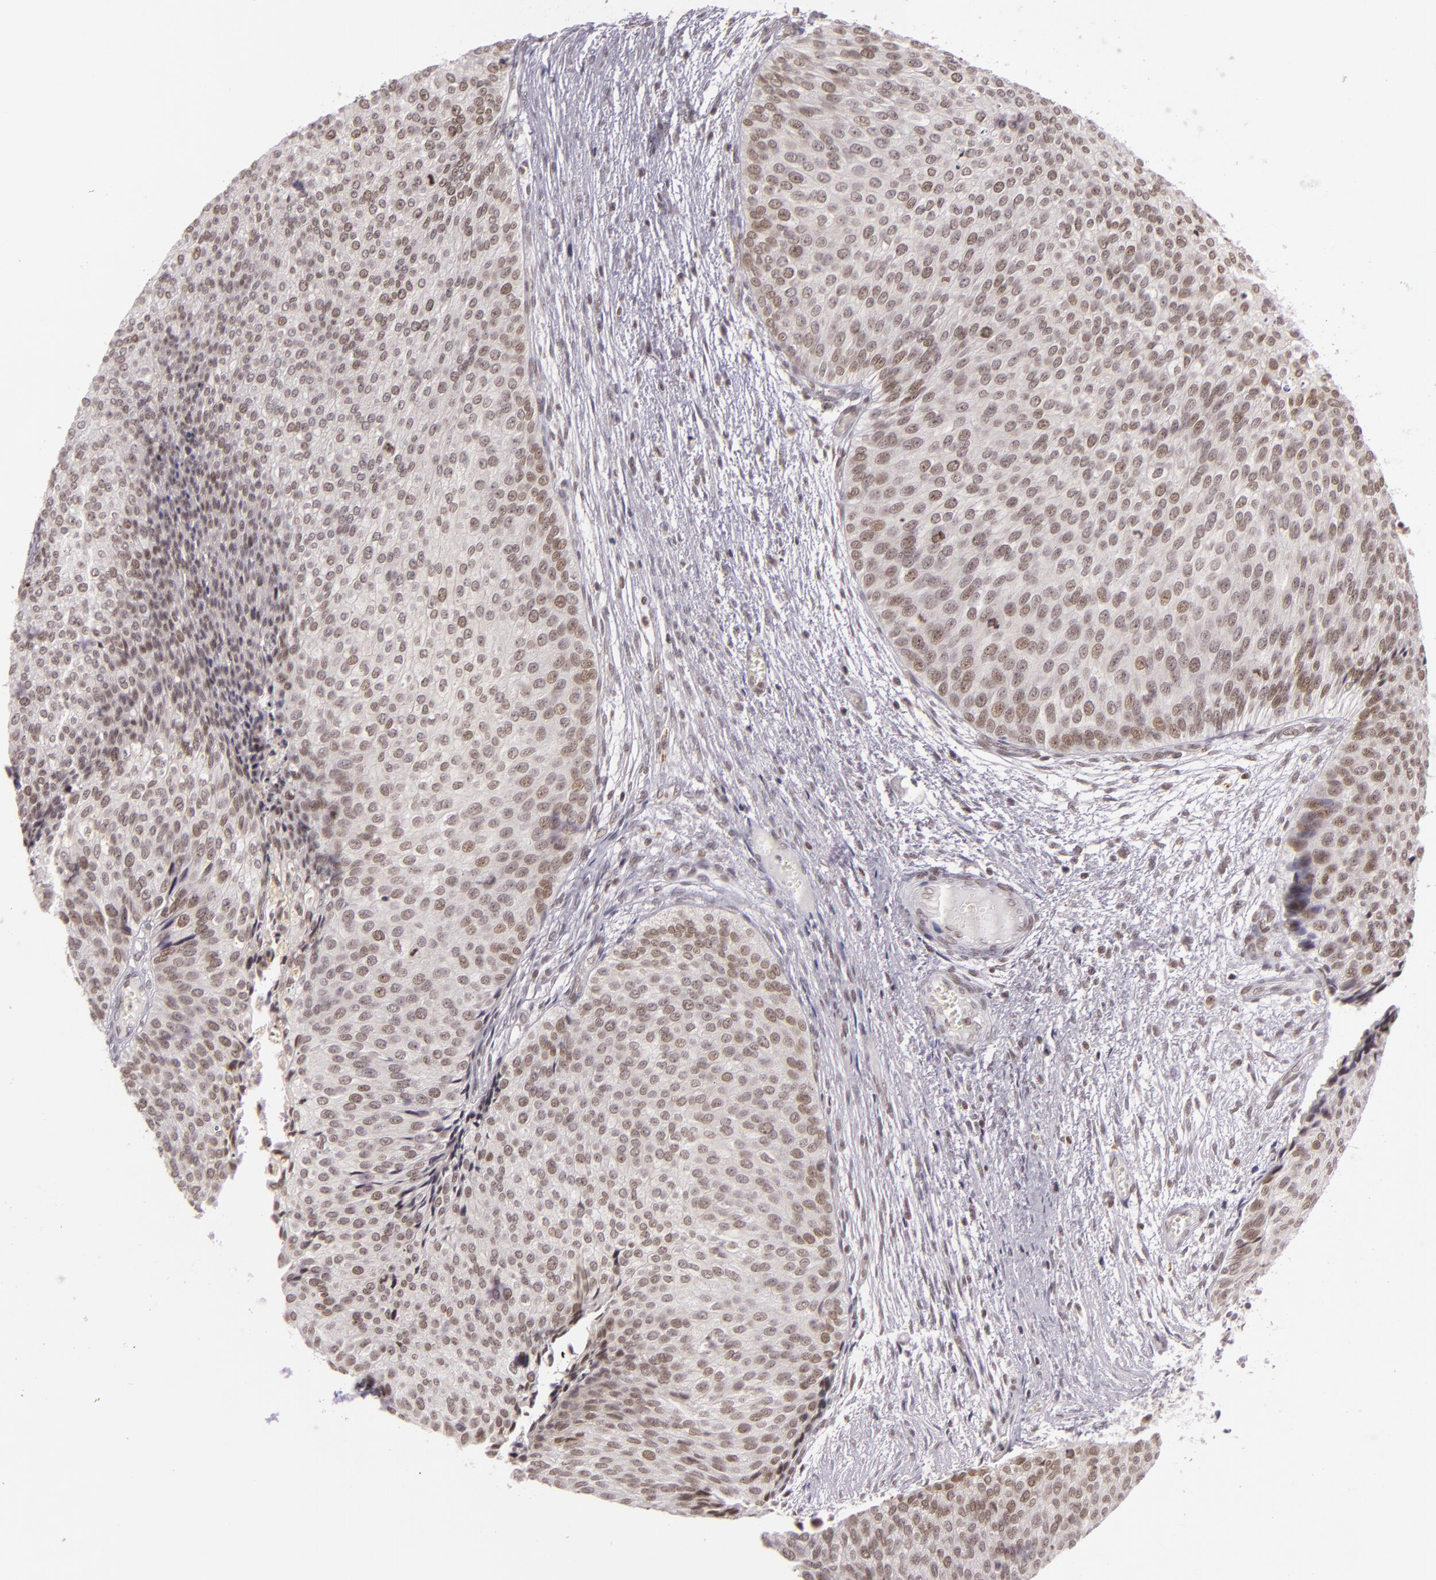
{"staining": {"intensity": "moderate", "quantity": ">75%", "location": "nuclear"}, "tissue": "urothelial cancer", "cell_type": "Tumor cells", "image_type": "cancer", "snomed": [{"axis": "morphology", "description": "Urothelial carcinoma, Low grade"}, {"axis": "topography", "description": "Urinary bladder"}], "caption": "A brown stain highlights moderate nuclear expression of a protein in human urothelial carcinoma (low-grade) tumor cells.", "gene": "ZFX", "patient": {"sex": "male", "age": 84}}